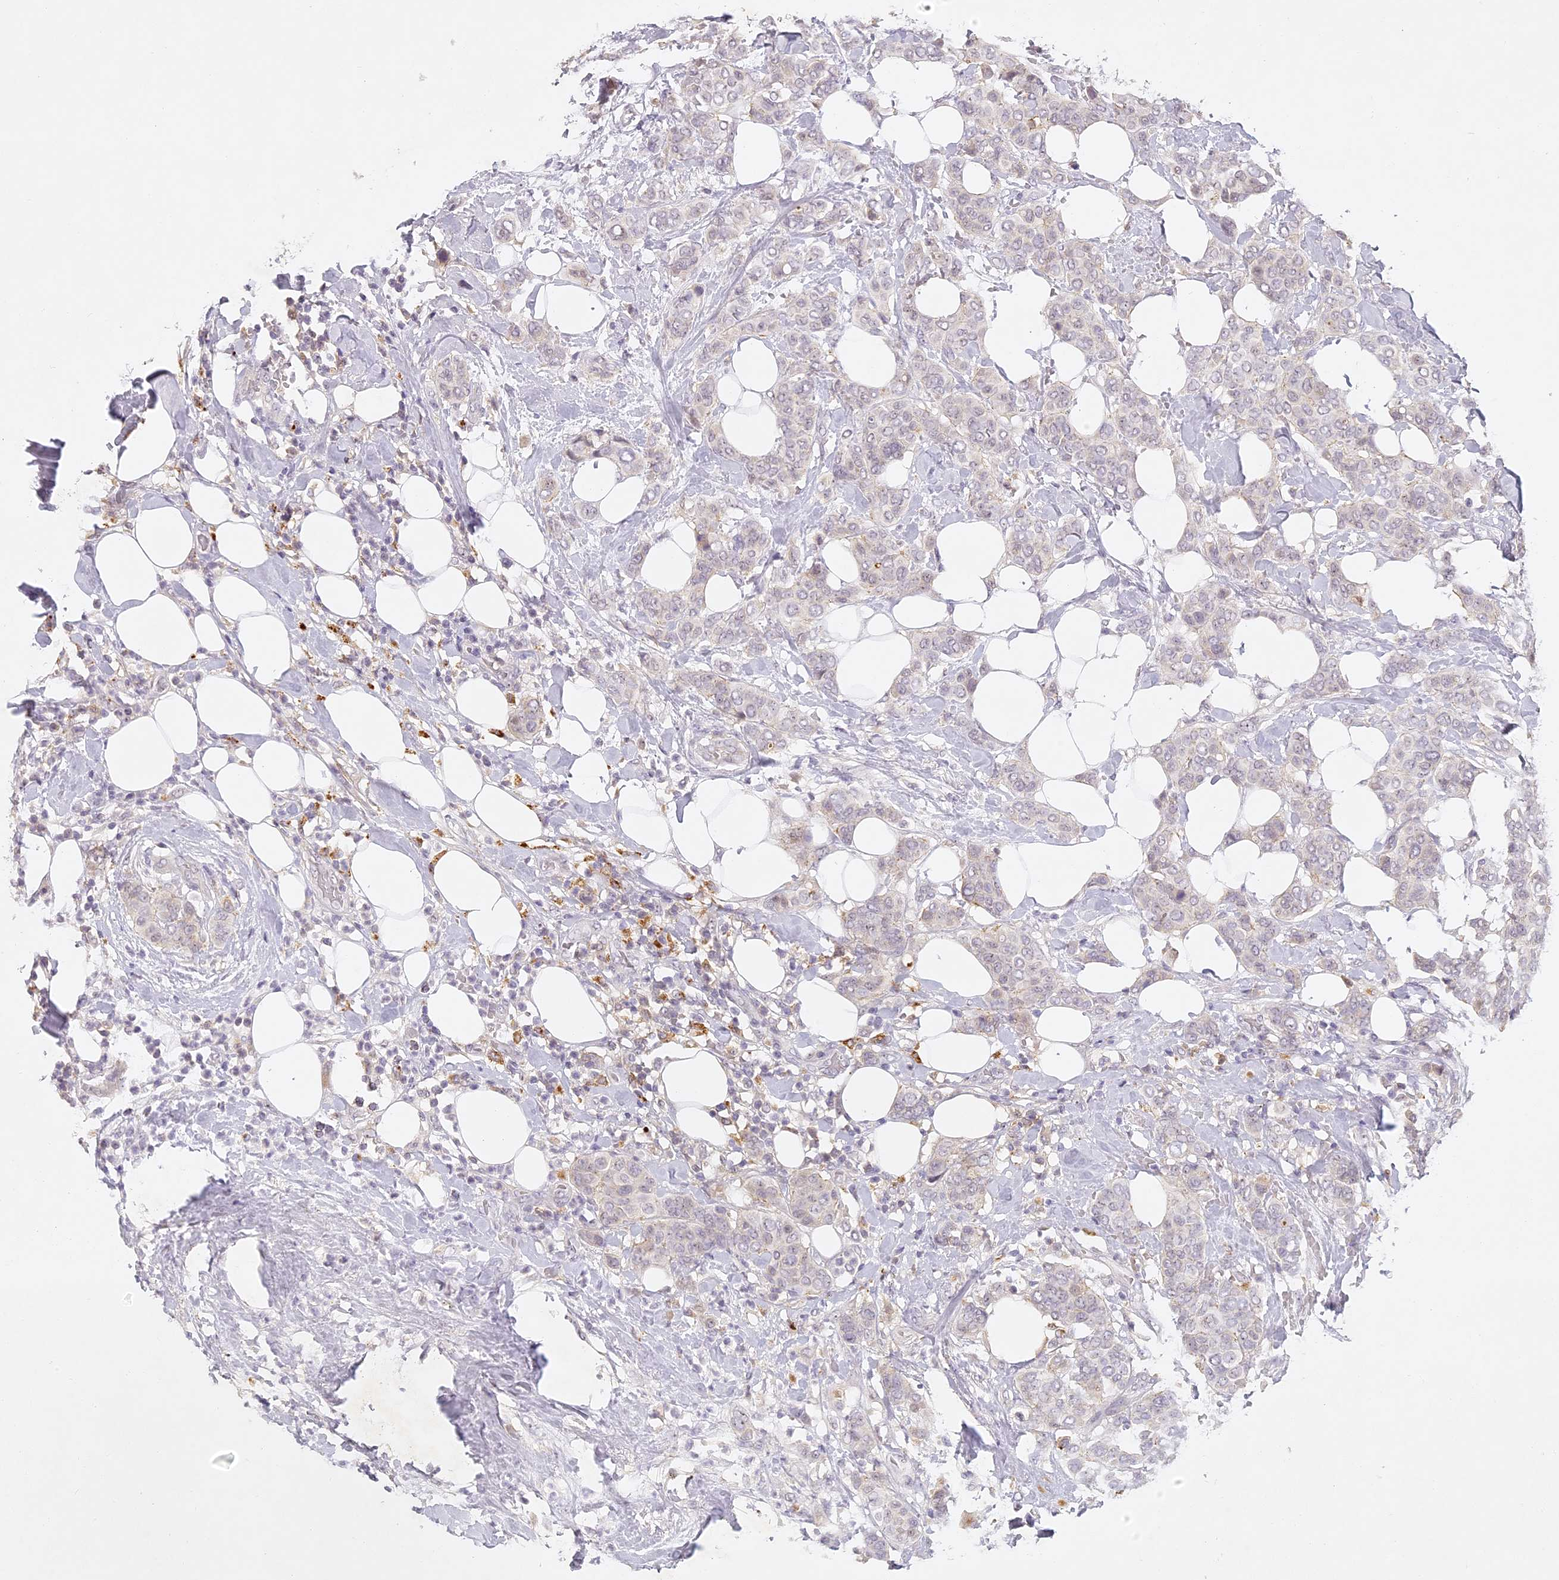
{"staining": {"intensity": "negative", "quantity": "none", "location": "none"}, "tissue": "breast cancer", "cell_type": "Tumor cells", "image_type": "cancer", "snomed": [{"axis": "morphology", "description": "Lobular carcinoma"}, {"axis": "topography", "description": "Breast"}], "caption": "There is no significant expression in tumor cells of breast cancer.", "gene": "ELL3", "patient": {"sex": "female", "age": 51}}